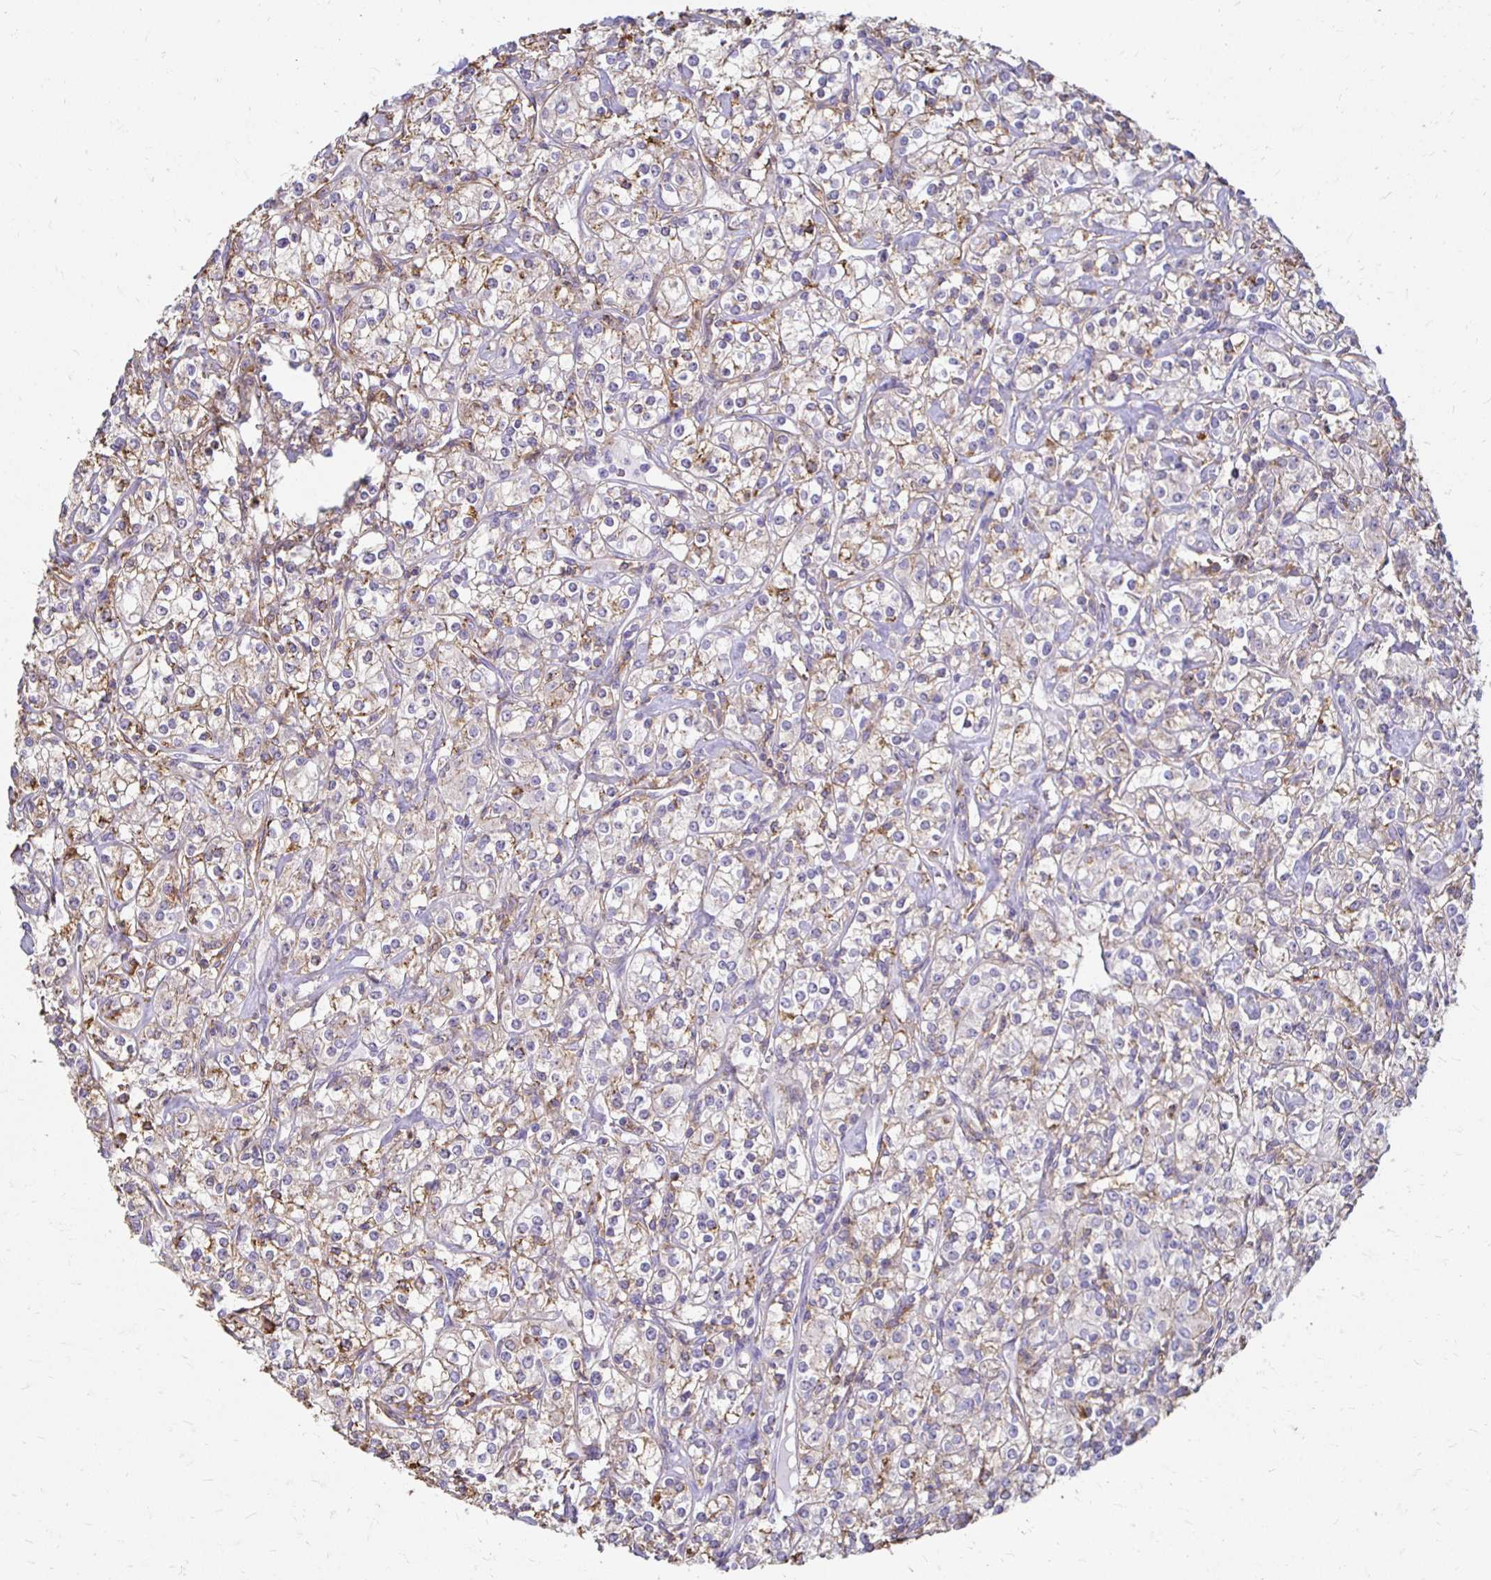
{"staining": {"intensity": "weak", "quantity": "25%-75%", "location": "cytoplasmic/membranous"}, "tissue": "renal cancer", "cell_type": "Tumor cells", "image_type": "cancer", "snomed": [{"axis": "morphology", "description": "Adenocarcinoma, NOS"}, {"axis": "topography", "description": "Kidney"}], "caption": "Immunohistochemistry (IHC) (DAB) staining of renal cancer (adenocarcinoma) reveals weak cytoplasmic/membranous protein positivity in about 25%-75% of tumor cells.", "gene": "TAS1R3", "patient": {"sex": "male", "age": 77}}